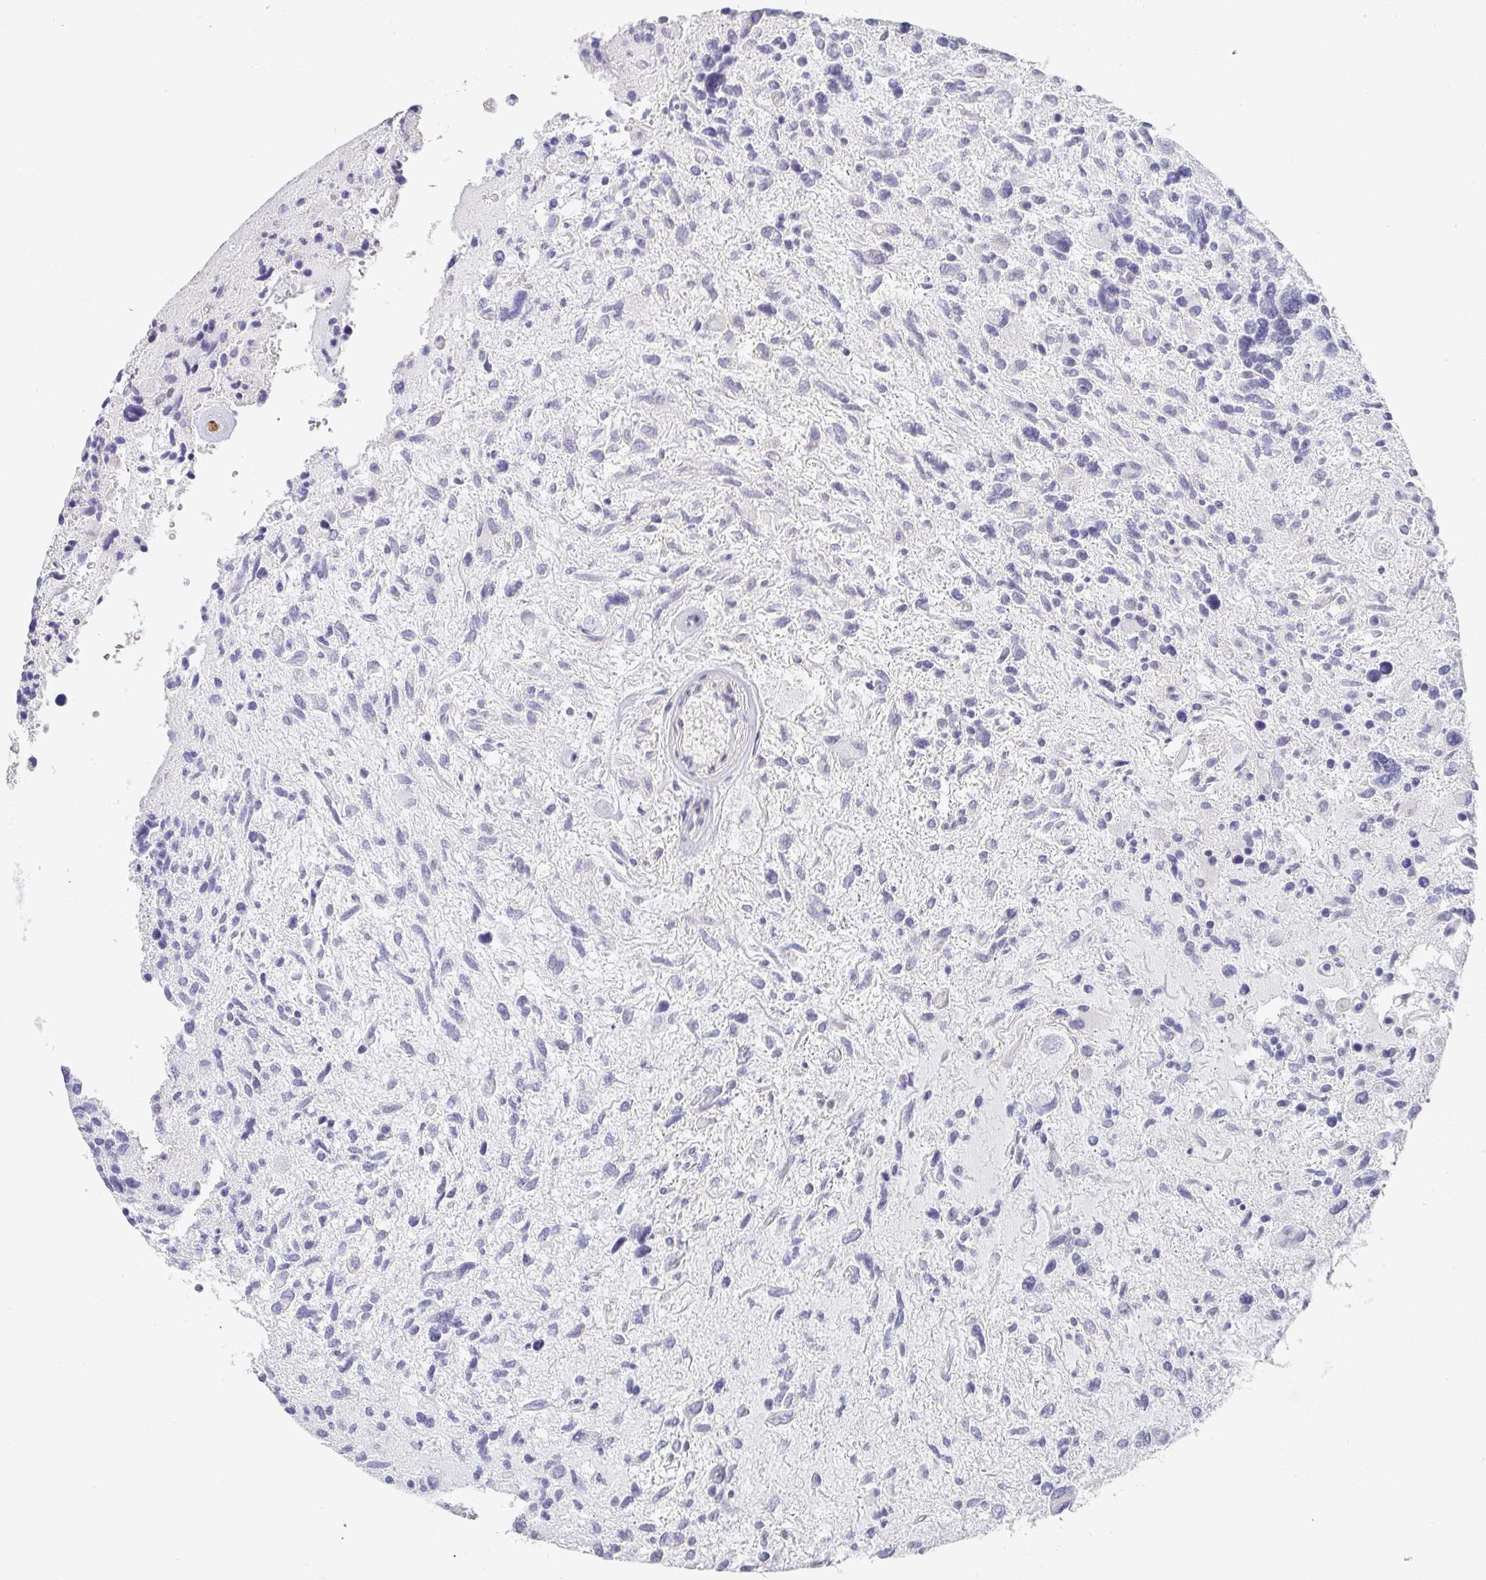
{"staining": {"intensity": "negative", "quantity": "none", "location": "none"}, "tissue": "glioma", "cell_type": "Tumor cells", "image_type": "cancer", "snomed": [{"axis": "morphology", "description": "Glioma, malignant, High grade"}, {"axis": "topography", "description": "Brain"}], "caption": "This is an IHC photomicrograph of human glioma. There is no expression in tumor cells.", "gene": "RCOR1", "patient": {"sex": "female", "age": 11}}